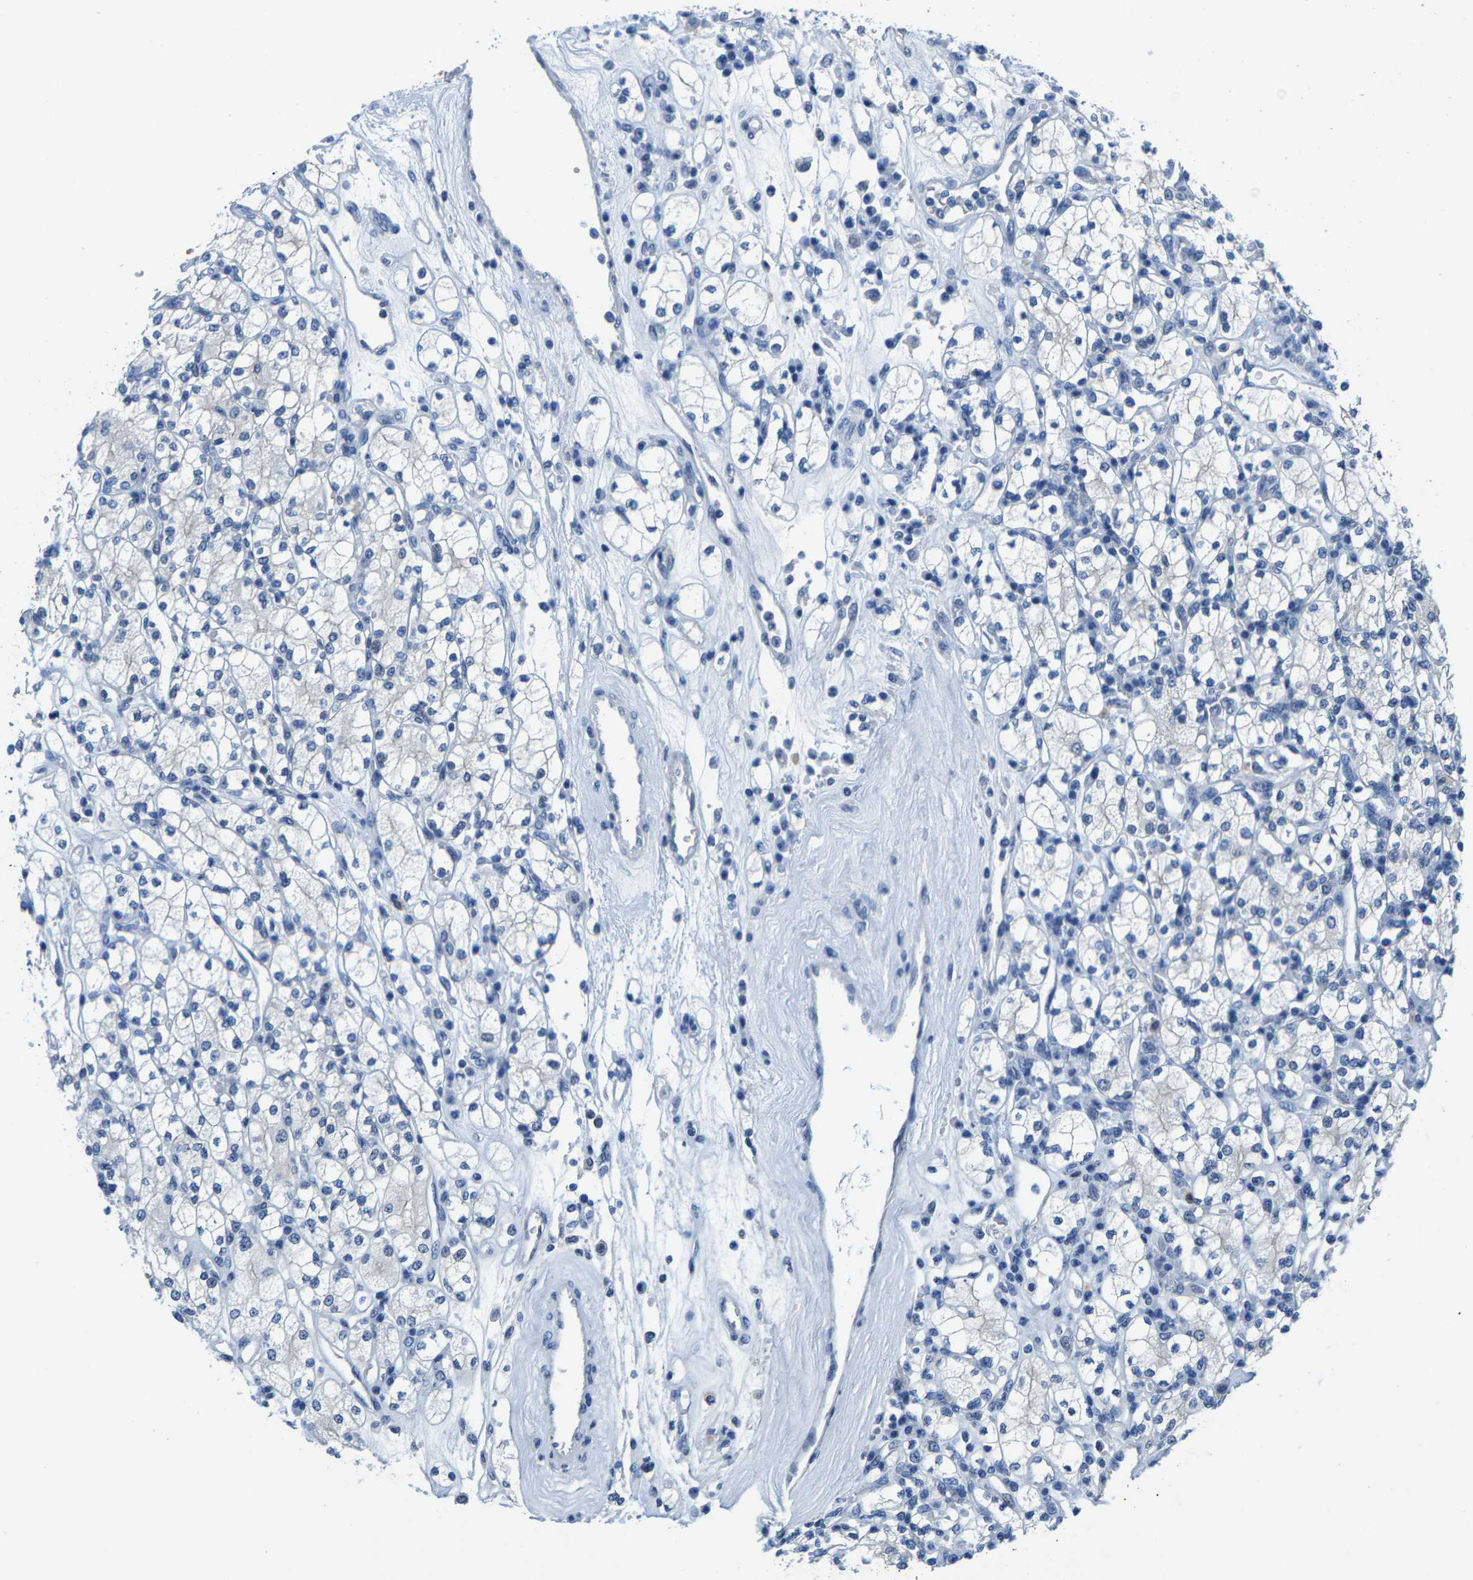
{"staining": {"intensity": "negative", "quantity": "none", "location": "none"}, "tissue": "renal cancer", "cell_type": "Tumor cells", "image_type": "cancer", "snomed": [{"axis": "morphology", "description": "Adenocarcinoma, NOS"}, {"axis": "topography", "description": "Kidney"}], "caption": "The immunohistochemistry image has no significant expression in tumor cells of renal cancer (adenocarcinoma) tissue. (DAB (3,3'-diaminobenzidine) immunohistochemistry, high magnification).", "gene": "SSH3", "patient": {"sex": "male", "age": 77}}